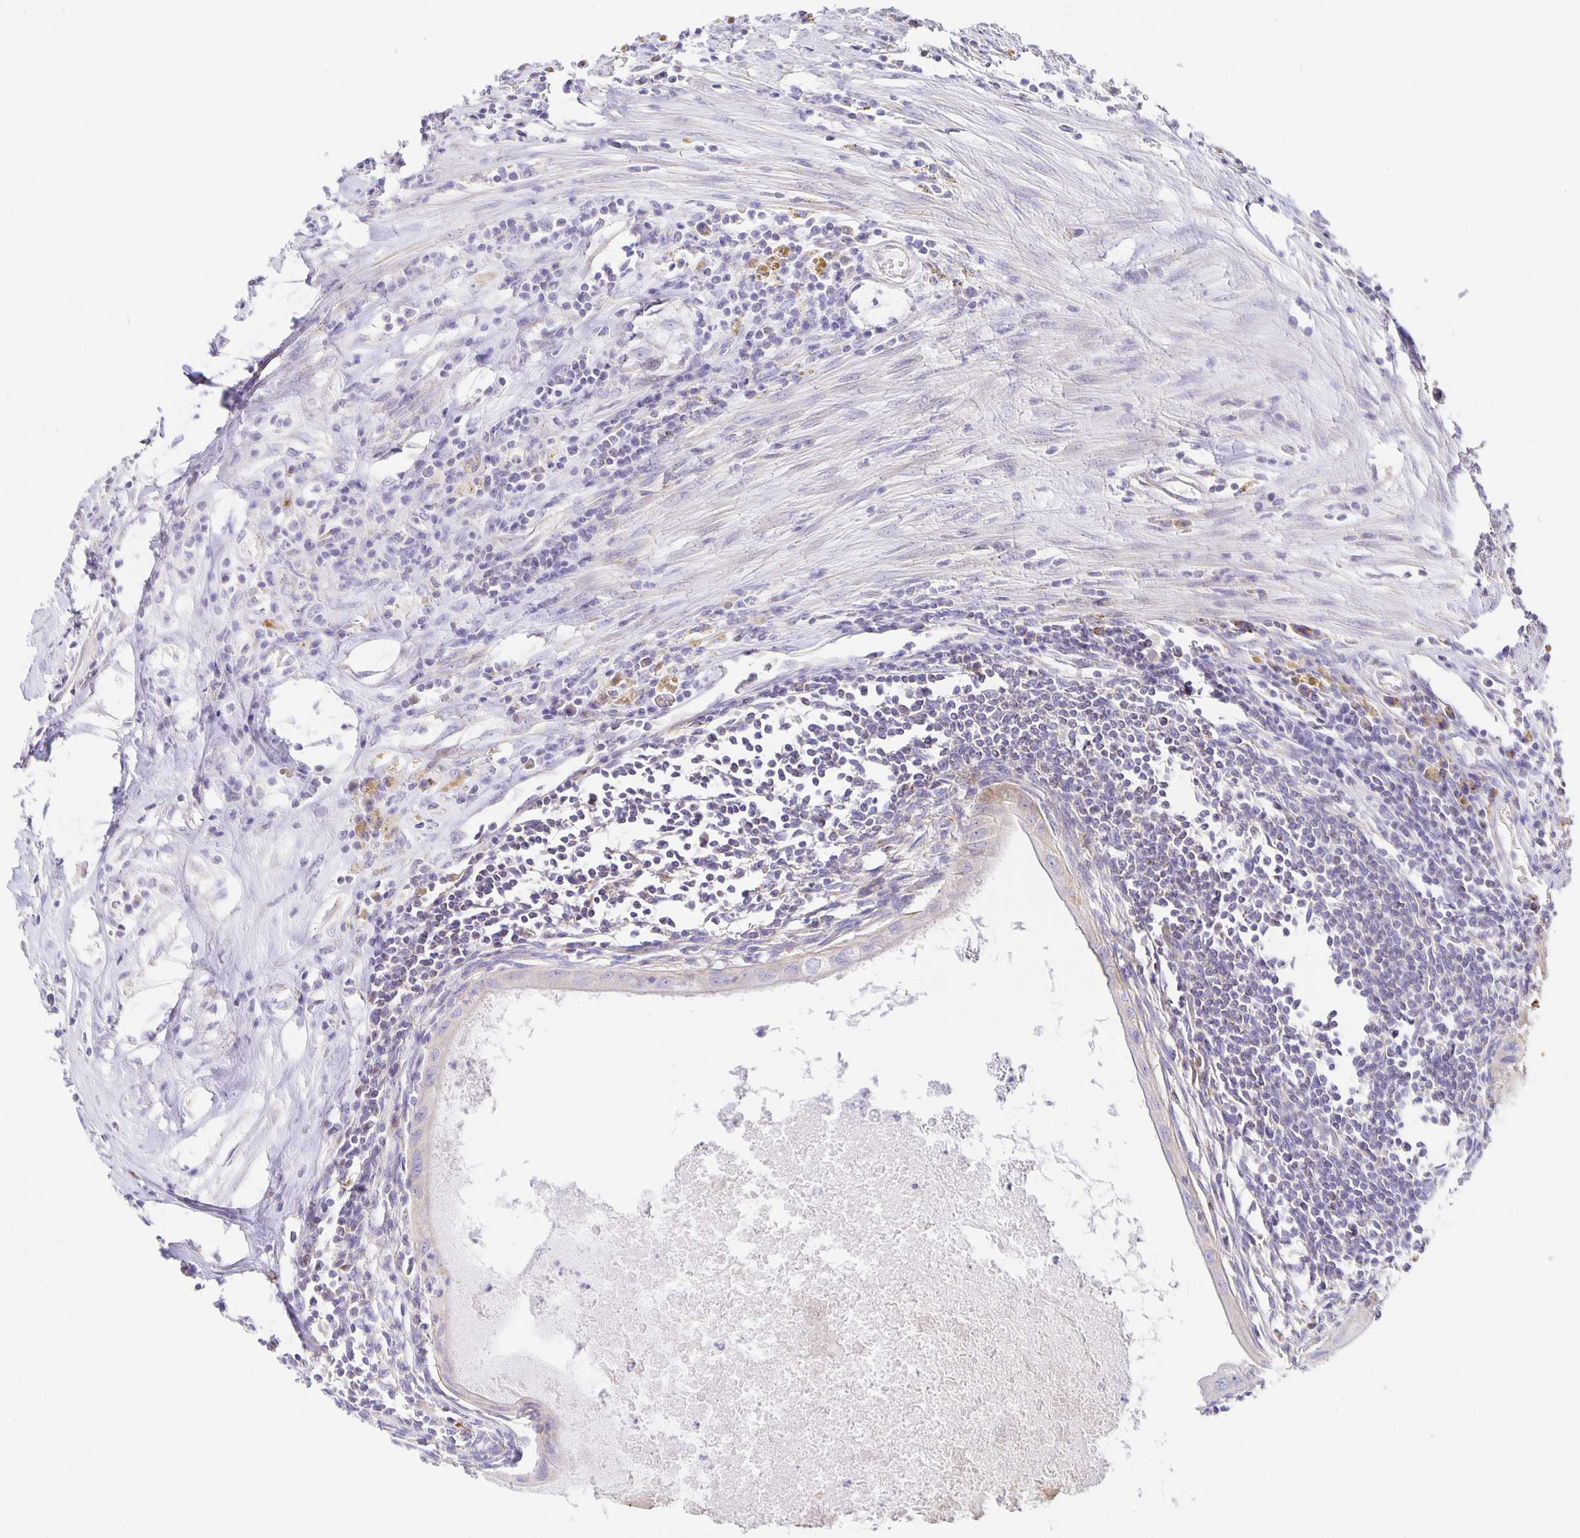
{"staining": {"intensity": "weak", "quantity": "<25%", "location": "cytoplasmic/membranous"}, "tissue": "testis cancer", "cell_type": "Tumor cells", "image_type": "cancer", "snomed": [{"axis": "morphology", "description": "Carcinoma, Embryonal, NOS"}, {"axis": "topography", "description": "Testis"}], "caption": "Human testis cancer stained for a protein using IHC demonstrates no positivity in tumor cells.", "gene": "FLRT3", "patient": {"sex": "male", "age": 37}}